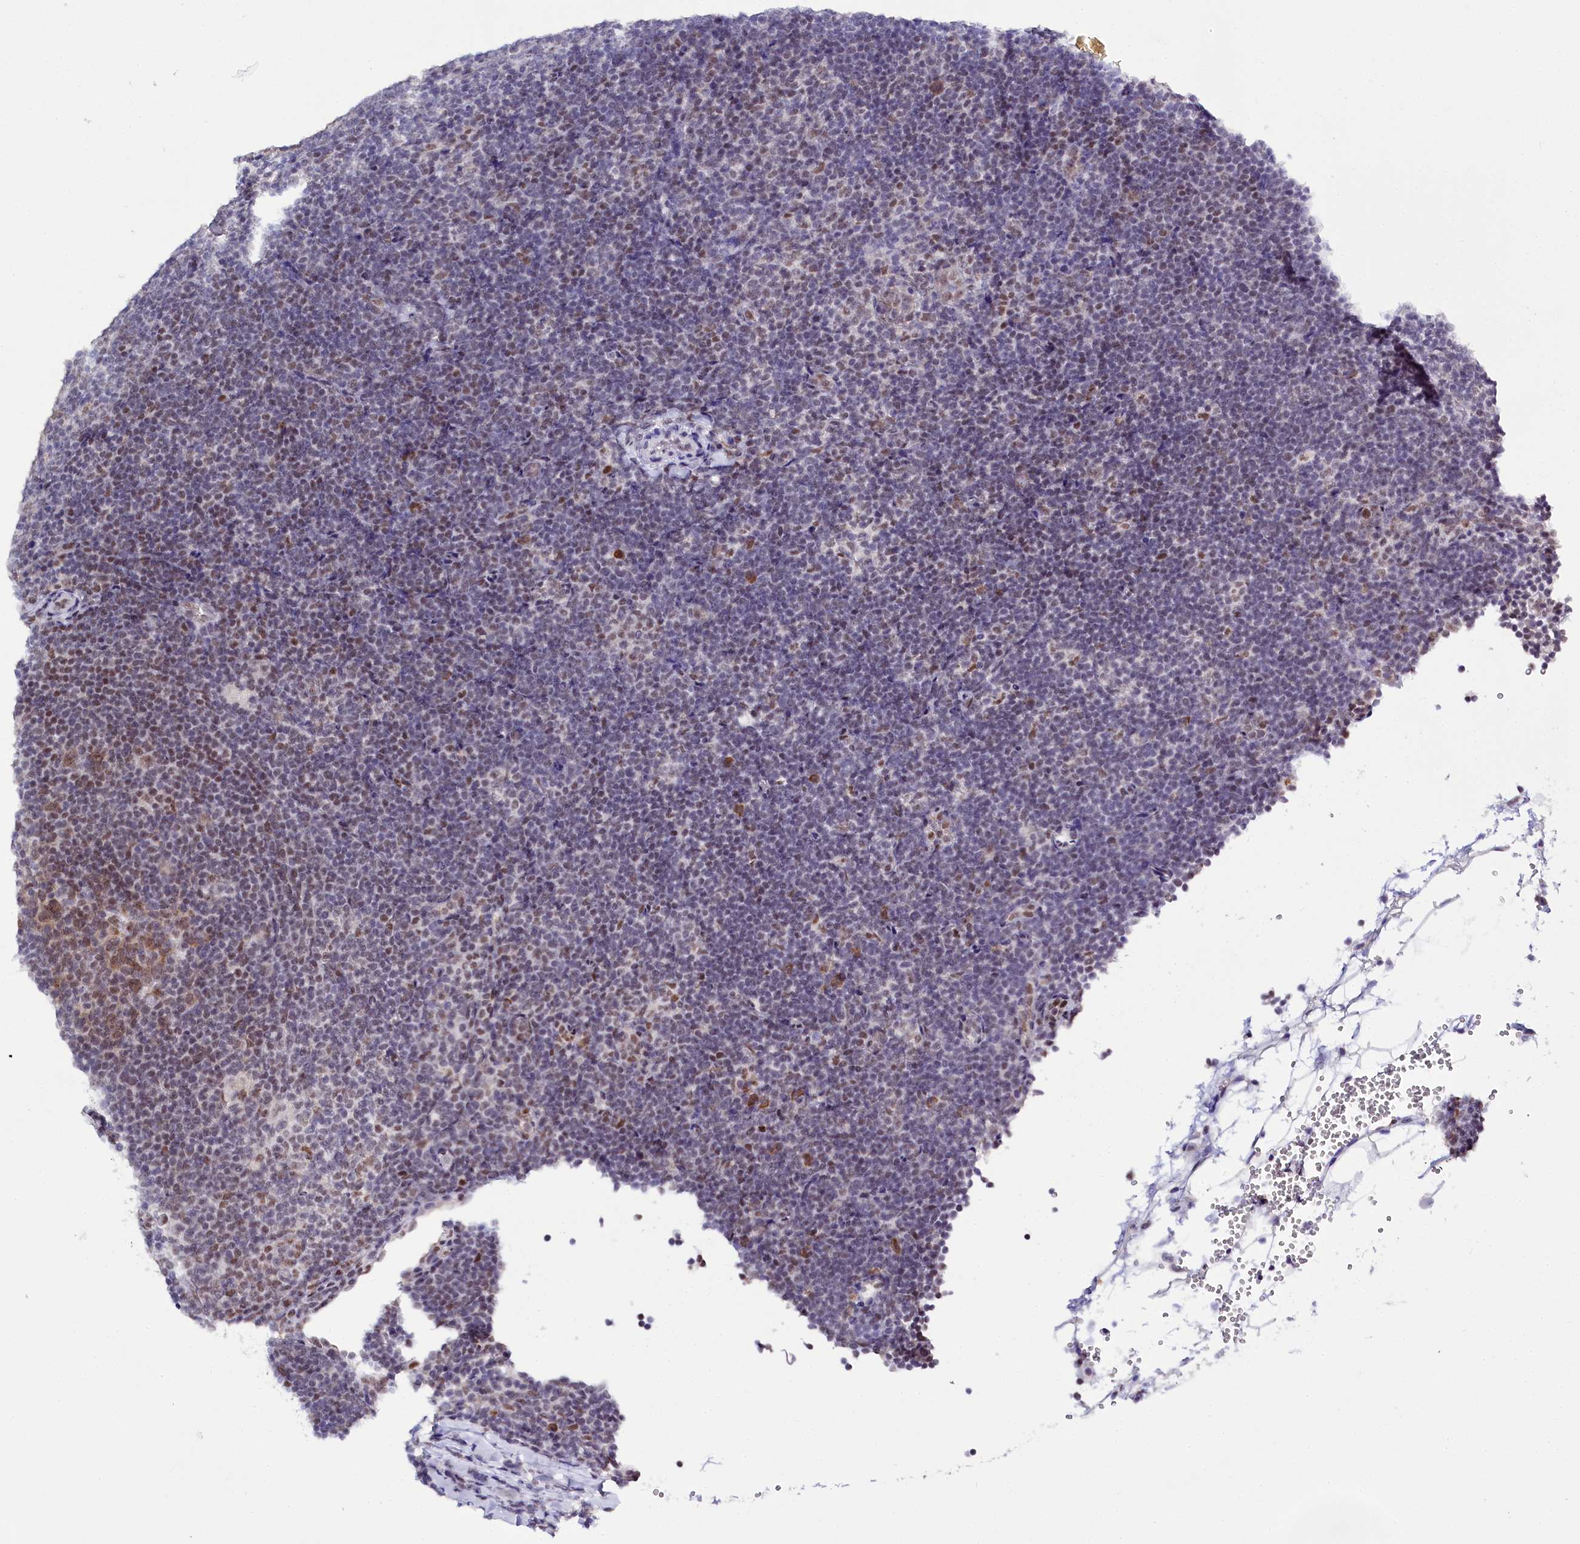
{"staining": {"intensity": "weak", "quantity": "25%-75%", "location": "nuclear"}, "tissue": "lymphoma", "cell_type": "Tumor cells", "image_type": "cancer", "snomed": [{"axis": "morphology", "description": "Hodgkin's disease, NOS"}, {"axis": "topography", "description": "Lymph node"}], "caption": "IHC staining of Hodgkin's disease, which demonstrates low levels of weak nuclear staining in approximately 25%-75% of tumor cells indicating weak nuclear protein expression. The staining was performed using DAB (brown) for protein detection and nuclei were counterstained in hematoxylin (blue).", "gene": "SPATS2", "patient": {"sex": "female", "age": 57}}